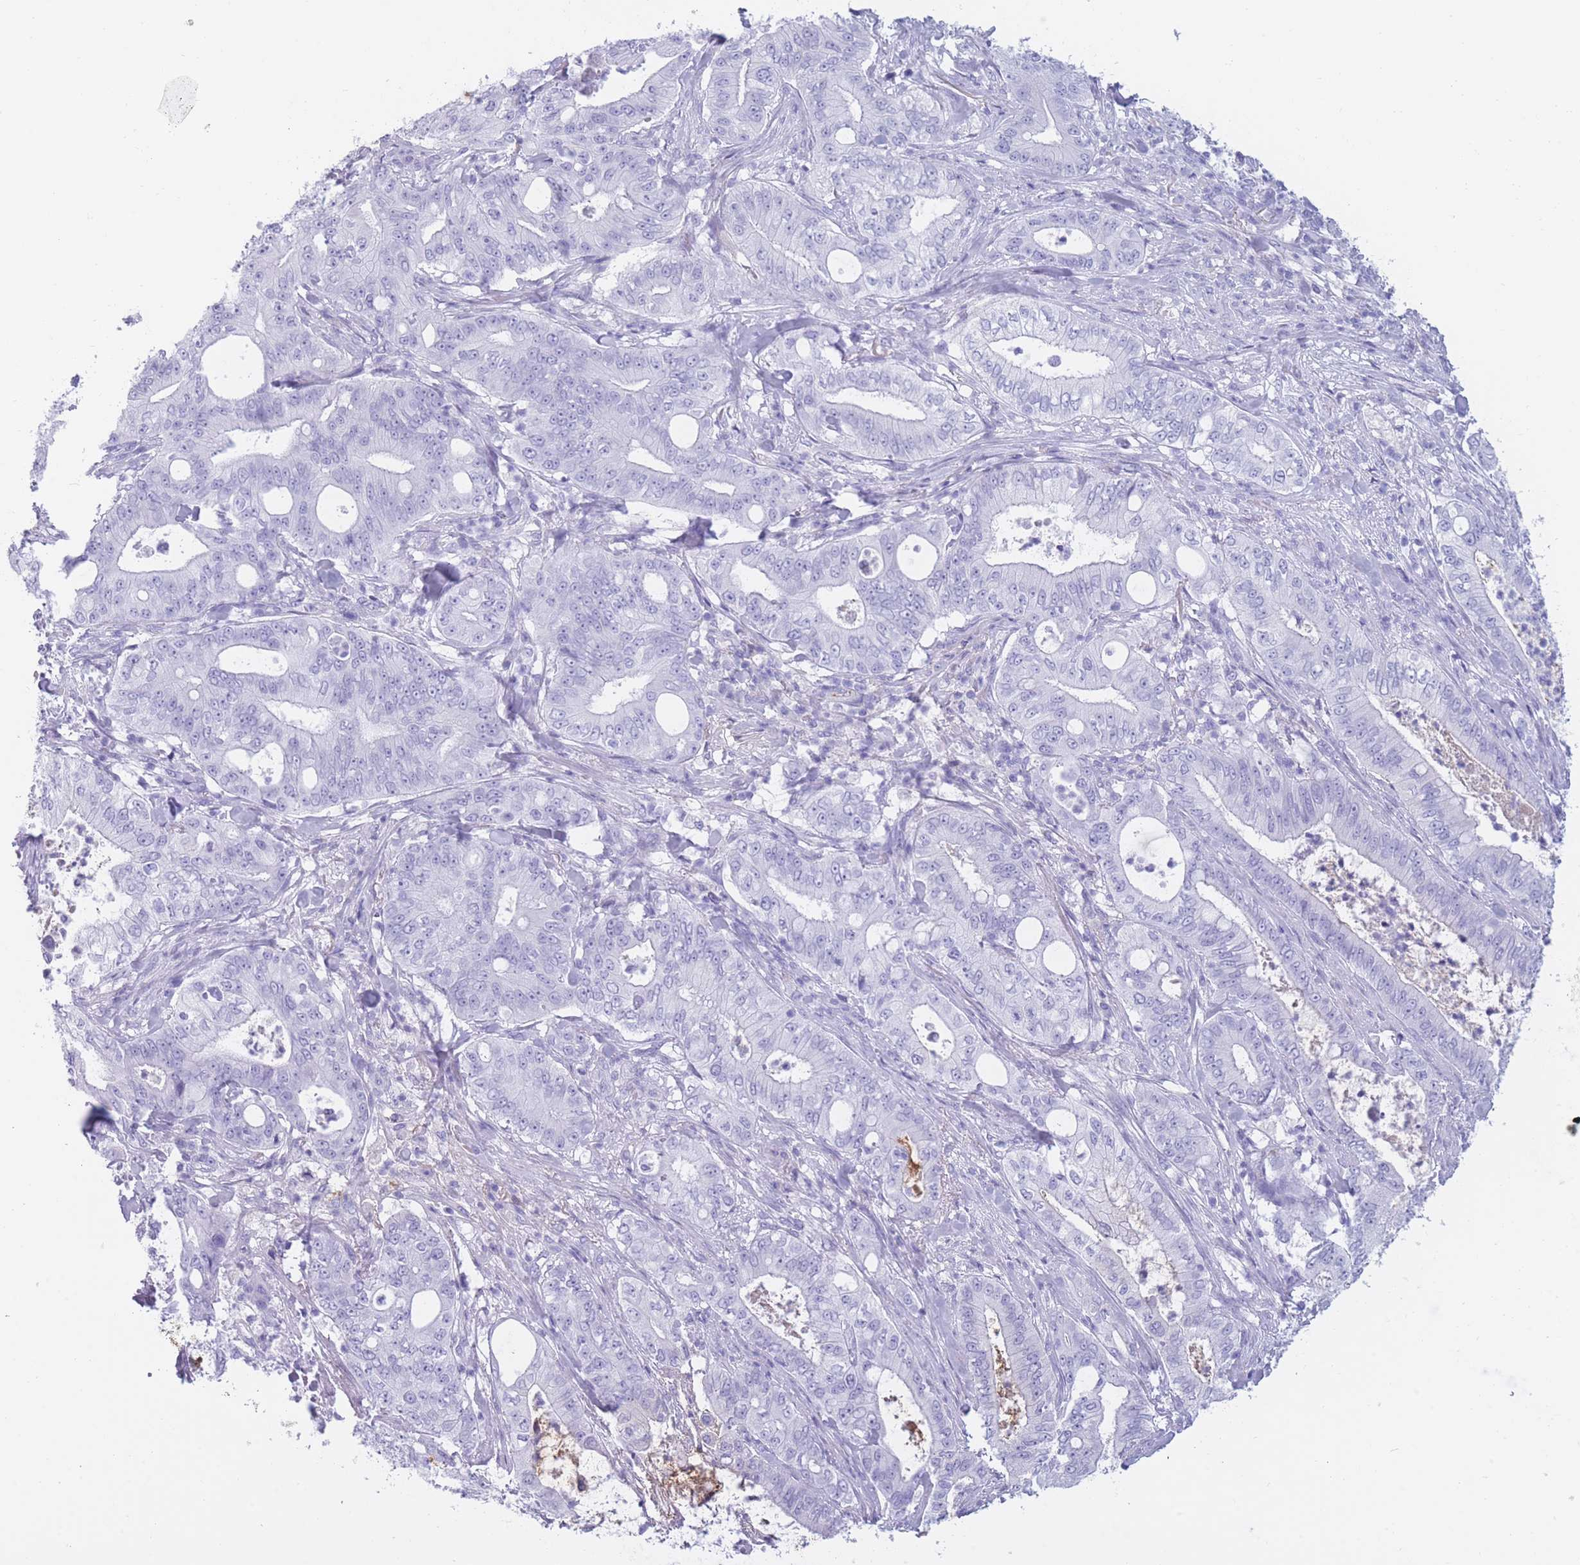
{"staining": {"intensity": "negative", "quantity": "none", "location": "none"}, "tissue": "pancreatic cancer", "cell_type": "Tumor cells", "image_type": "cancer", "snomed": [{"axis": "morphology", "description": "Adenocarcinoma, NOS"}, {"axis": "topography", "description": "Pancreas"}], "caption": "This is an immunohistochemistry (IHC) histopathology image of pancreatic adenocarcinoma. There is no positivity in tumor cells.", "gene": "TNFSF11", "patient": {"sex": "male", "age": 71}}